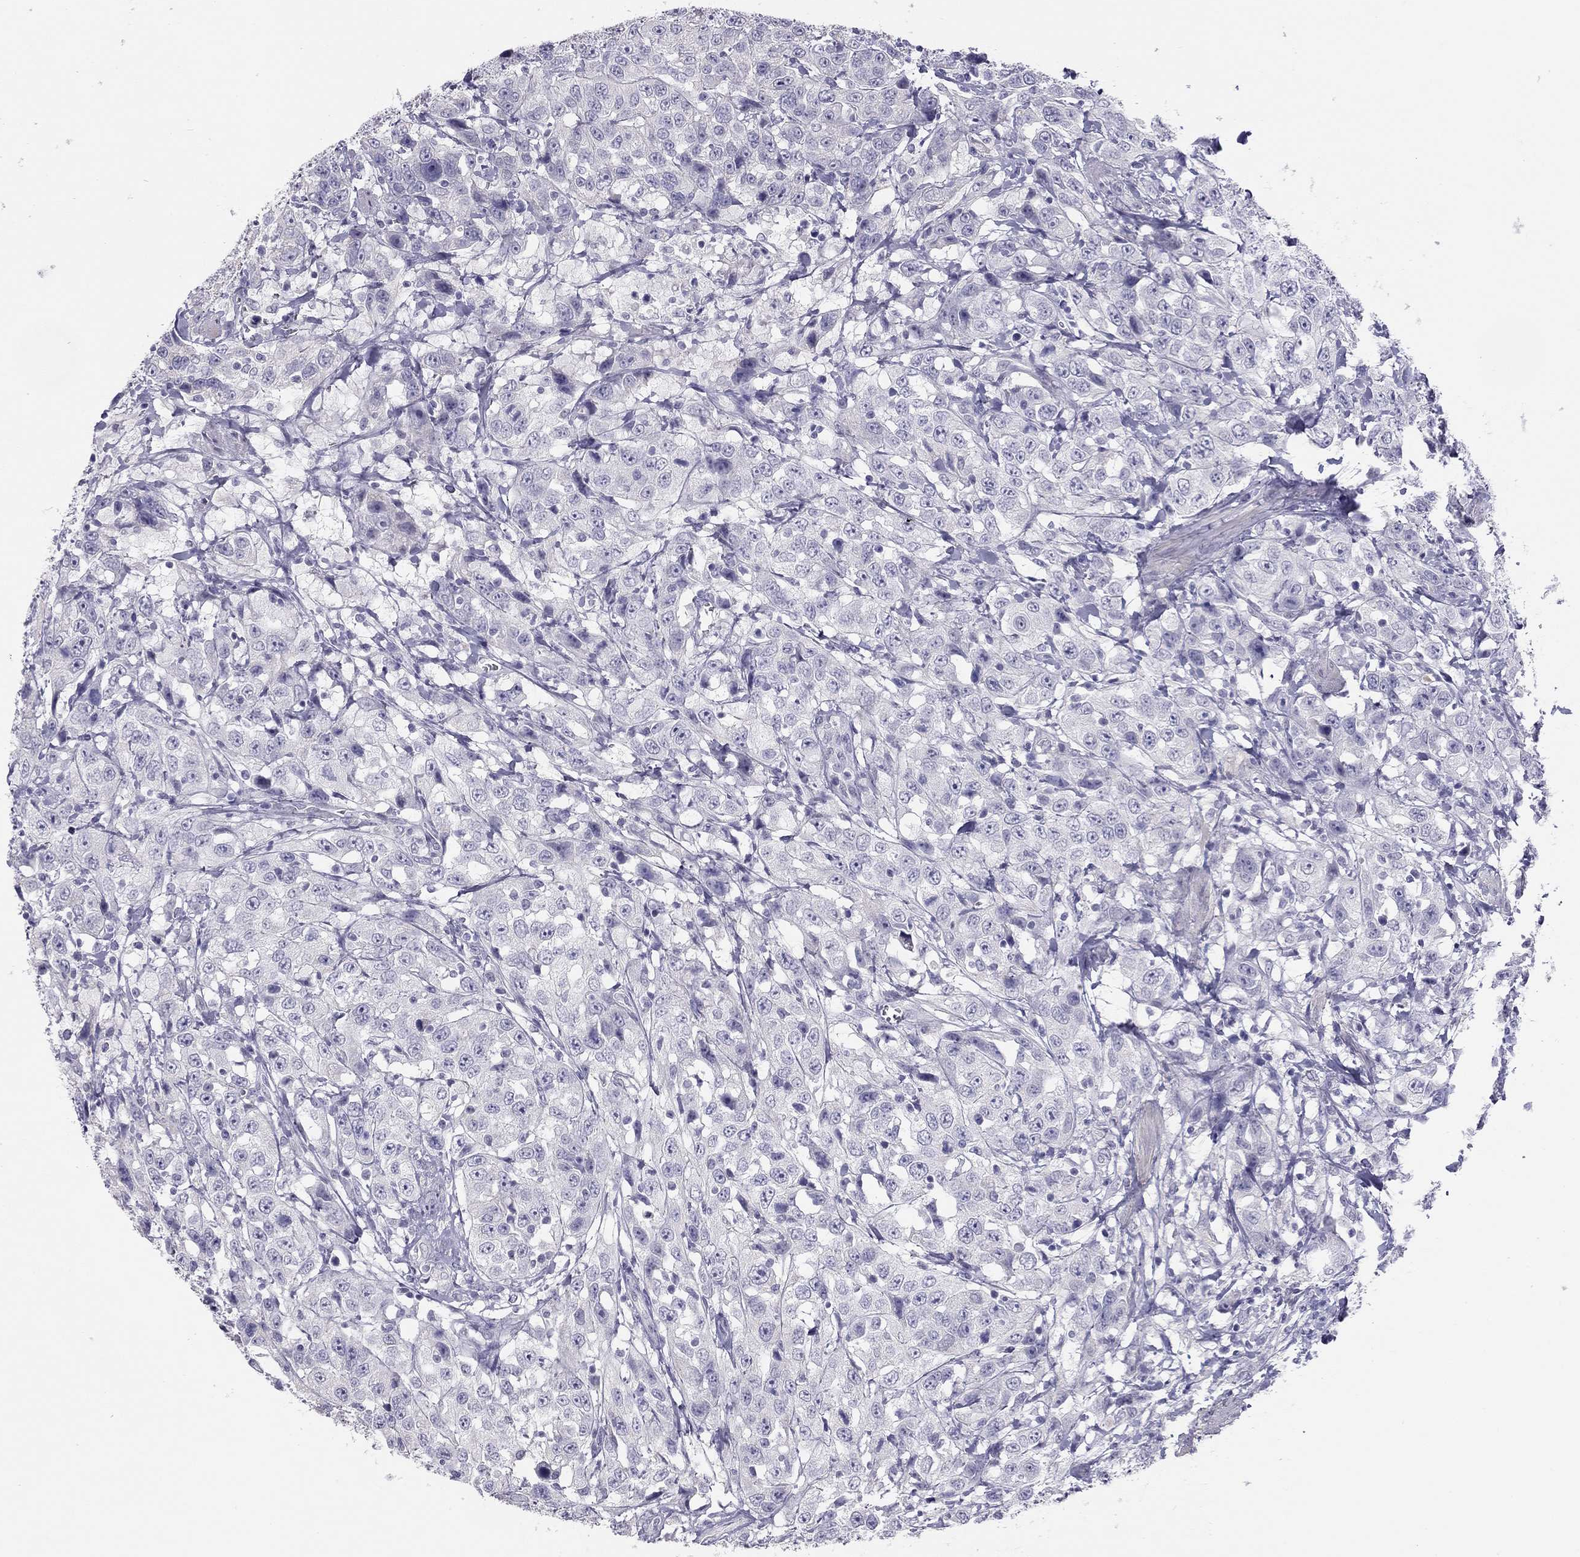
{"staining": {"intensity": "negative", "quantity": "none", "location": "none"}, "tissue": "urothelial cancer", "cell_type": "Tumor cells", "image_type": "cancer", "snomed": [{"axis": "morphology", "description": "Urothelial carcinoma, NOS"}, {"axis": "morphology", "description": "Urothelial carcinoma, High grade"}, {"axis": "topography", "description": "Urinary bladder"}], "caption": "A high-resolution photomicrograph shows immunohistochemistry staining of urothelial cancer, which reveals no significant expression in tumor cells.", "gene": "SPATA12", "patient": {"sex": "female", "age": 73}}